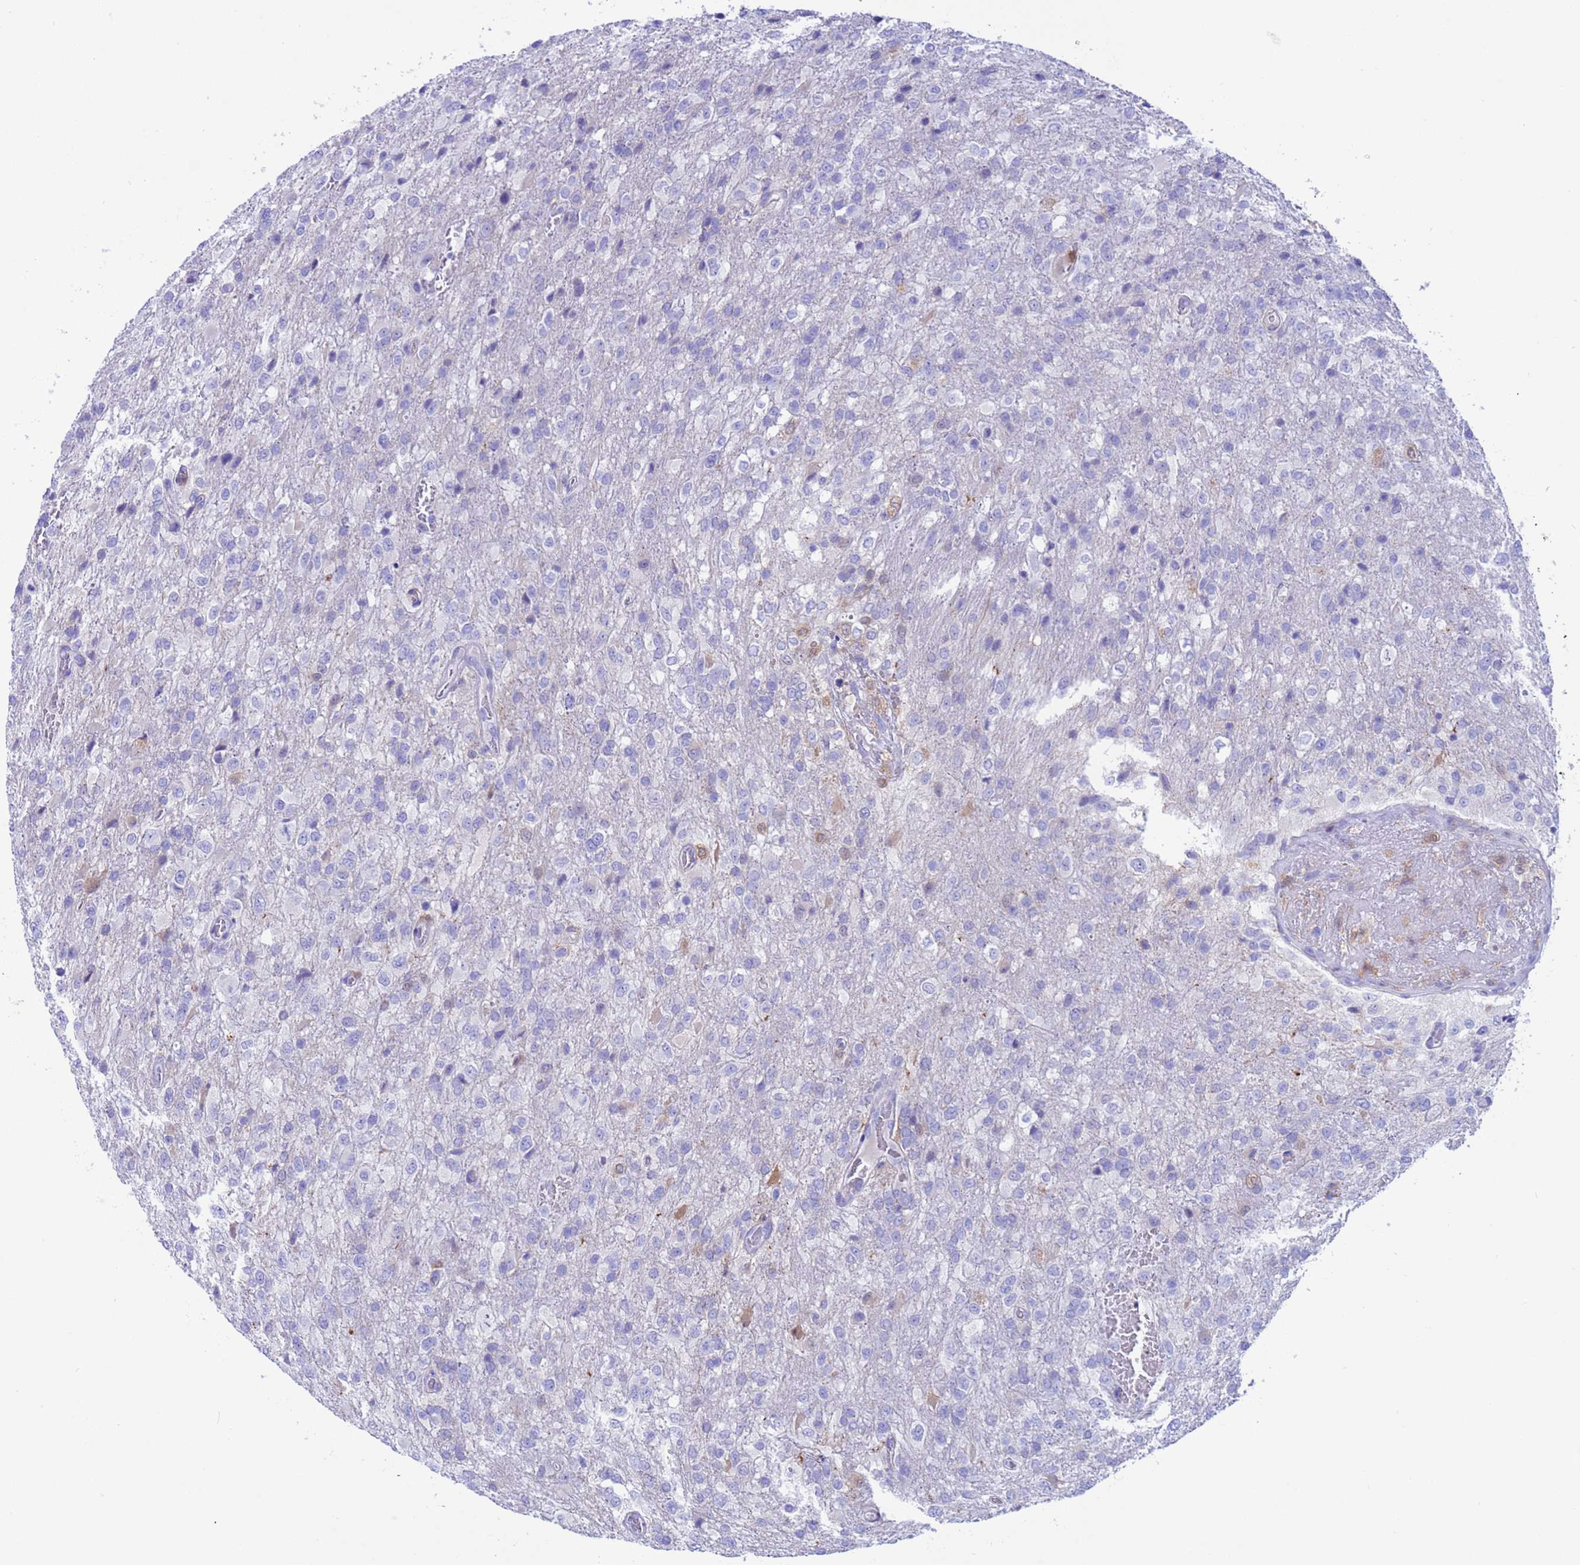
{"staining": {"intensity": "negative", "quantity": "none", "location": "none"}, "tissue": "glioma", "cell_type": "Tumor cells", "image_type": "cancer", "snomed": [{"axis": "morphology", "description": "Glioma, malignant, High grade"}, {"axis": "topography", "description": "Brain"}], "caption": "Malignant glioma (high-grade) was stained to show a protein in brown. There is no significant positivity in tumor cells.", "gene": "C6orf47", "patient": {"sex": "female", "age": 74}}